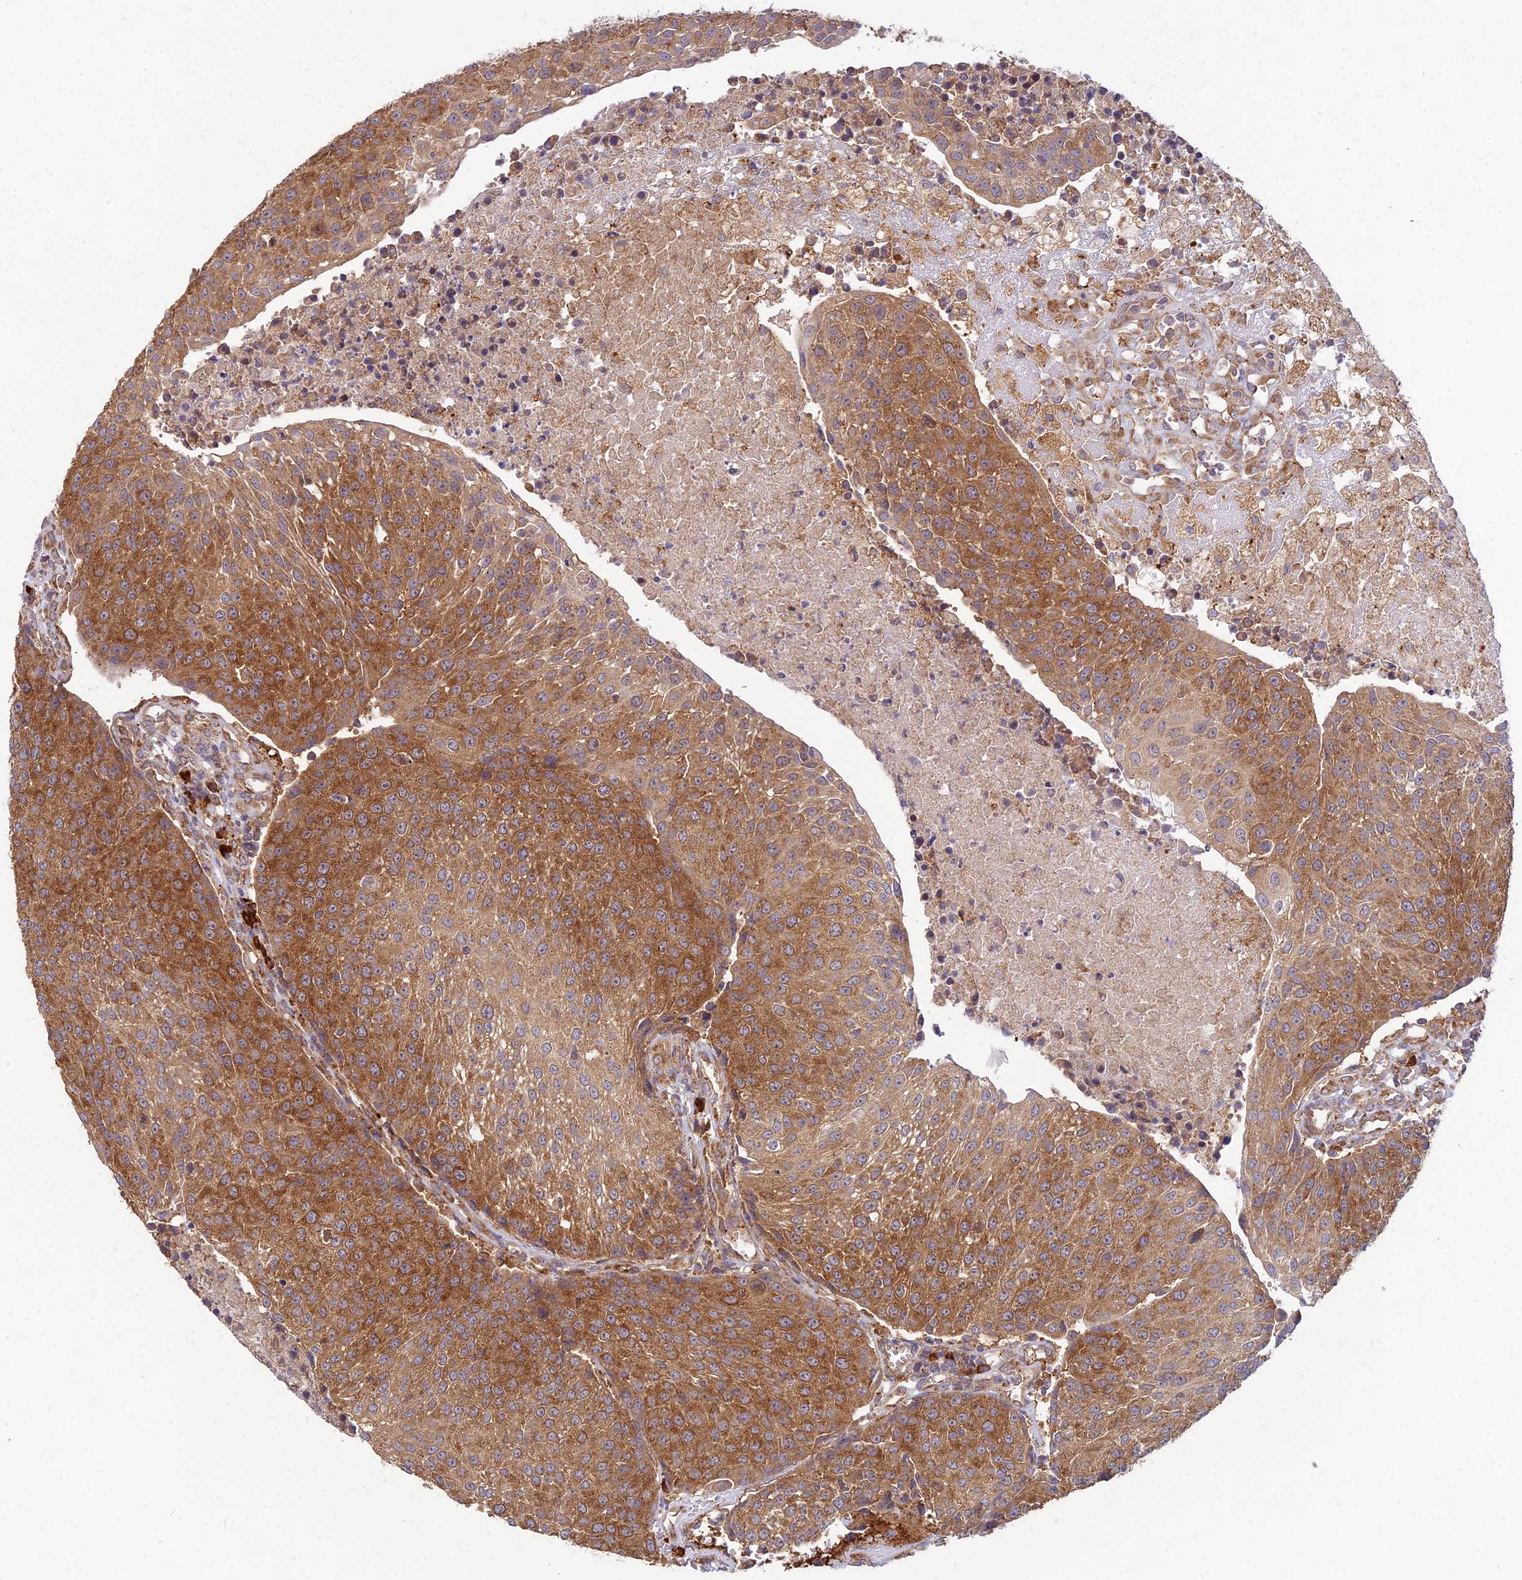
{"staining": {"intensity": "moderate", "quantity": ">75%", "location": "cytoplasmic/membranous"}, "tissue": "urothelial cancer", "cell_type": "Tumor cells", "image_type": "cancer", "snomed": [{"axis": "morphology", "description": "Urothelial carcinoma, High grade"}, {"axis": "topography", "description": "Urinary bladder"}], "caption": "Urothelial carcinoma (high-grade) stained for a protein exhibits moderate cytoplasmic/membranous positivity in tumor cells. (brown staining indicates protein expression, while blue staining denotes nuclei).", "gene": "NXNL2", "patient": {"sex": "female", "age": 85}}